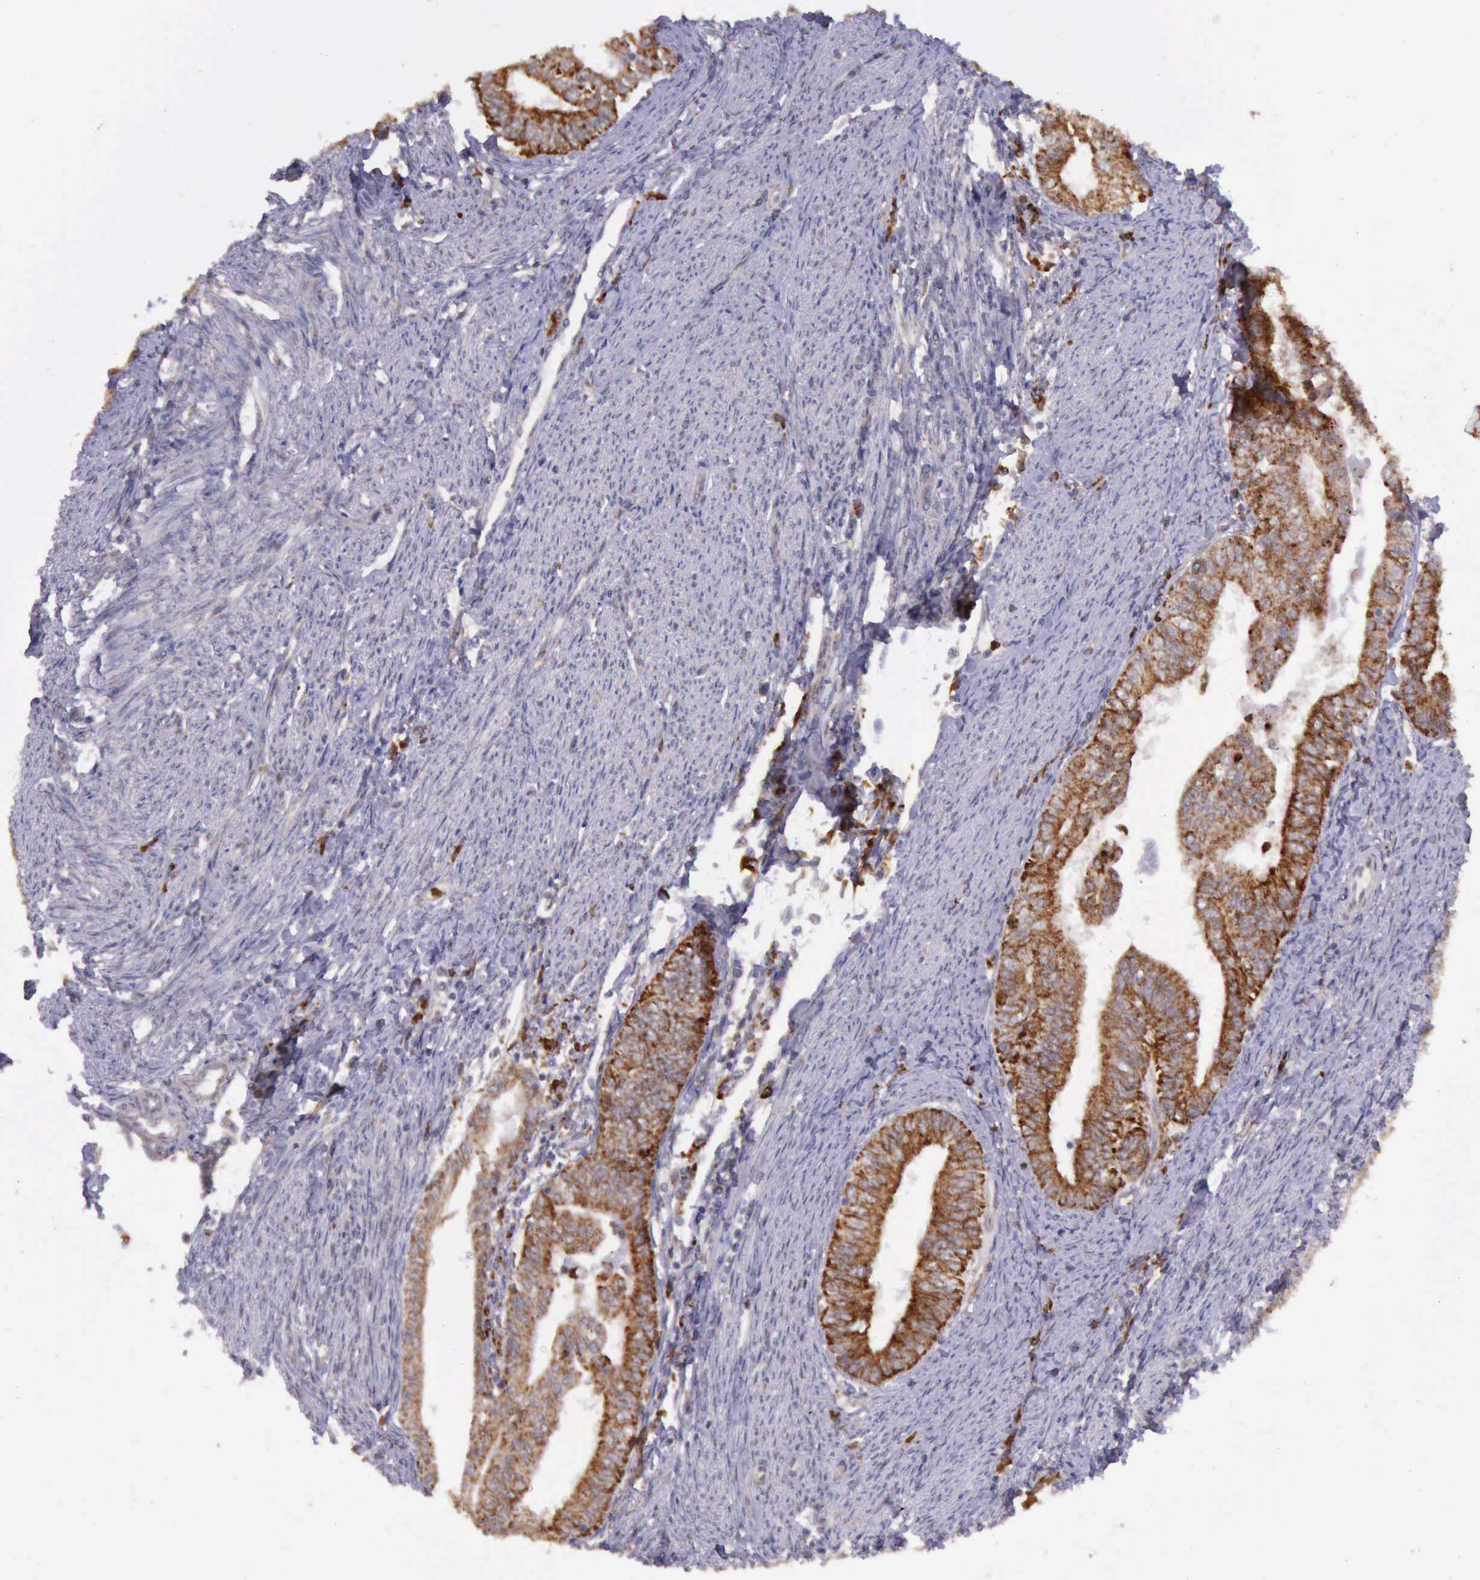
{"staining": {"intensity": "strong", "quantity": ">75%", "location": "cytoplasmic/membranous"}, "tissue": "endometrial cancer", "cell_type": "Tumor cells", "image_type": "cancer", "snomed": [{"axis": "morphology", "description": "Adenocarcinoma, NOS"}, {"axis": "topography", "description": "Endometrium"}], "caption": "Immunohistochemical staining of human endometrial adenocarcinoma displays strong cytoplasmic/membranous protein staining in approximately >75% of tumor cells. Using DAB (brown) and hematoxylin (blue) stains, captured at high magnification using brightfield microscopy.", "gene": "ARMCX3", "patient": {"sex": "female", "age": 66}}